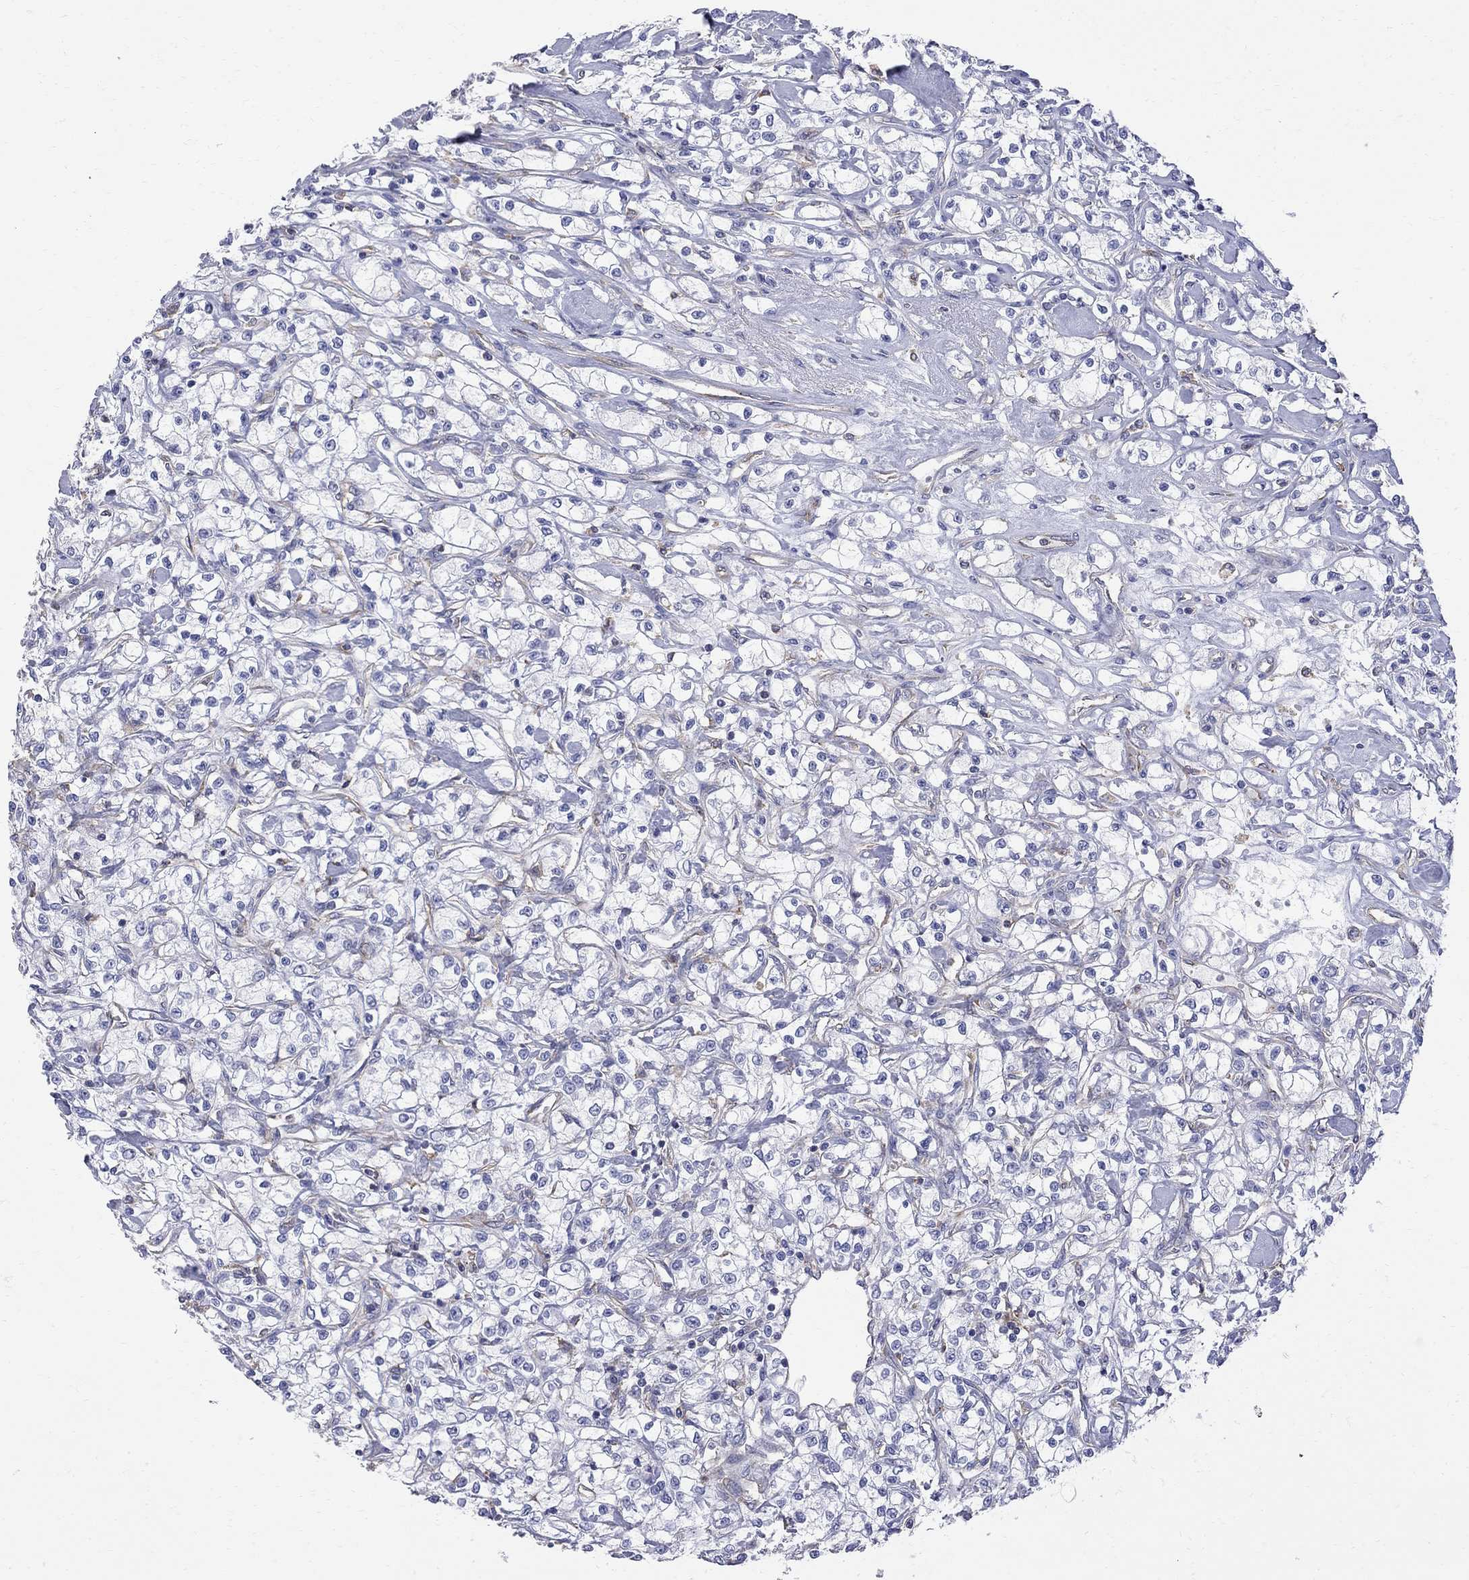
{"staining": {"intensity": "negative", "quantity": "none", "location": "none"}, "tissue": "renal cancer", "cell_type": "Tumor cells", "image_type": "cancer", "snomed": [{"axis": "morphology", "description": "Adenocarcinoma, NOS"}, {"axis": "topography", "description": "Kidney"}], "caption": "Image shows no significant protein positivity in tumor cells of renal cancer.", "gene": "ABI3", "patient": {"sex": "female", "age": 59}}